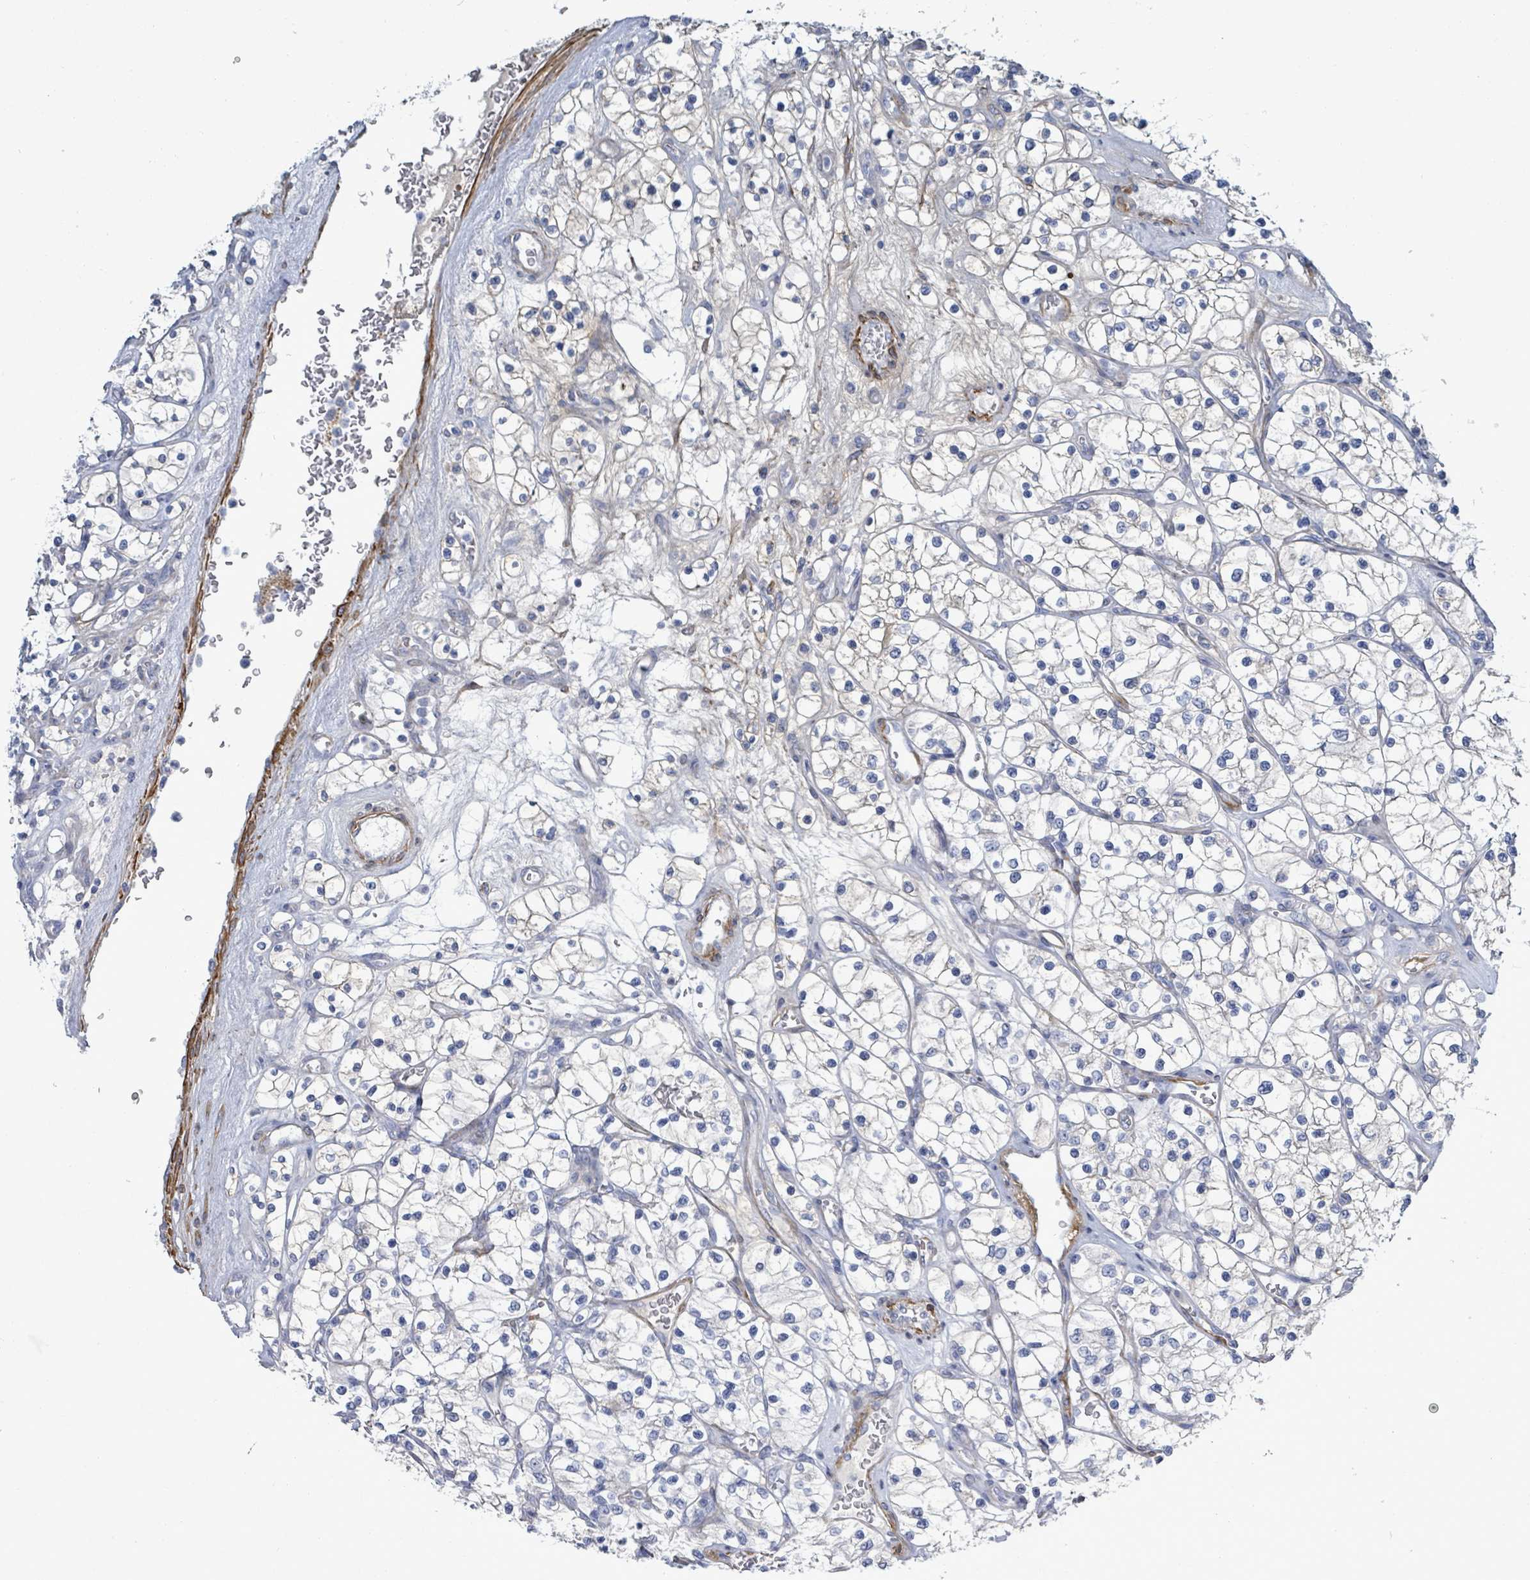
{"staining": {"intensity": "negative", "quantity": "none", "location": "none"}, "tissue": "renal cancer", "cell_type": "Tumor cells", "image_type": "cancer", "snomed": [{"axis": "morphology", "description": "Adenocarcinoma, NOS"}, {"axis": "topography", "description": "Kidney"}], "caption": "A histopathology image of human renal cancer is negative for staining in tumor cells.", "gene": "DMRTC1B", "patient": {"sex": "female", "age": 69}}